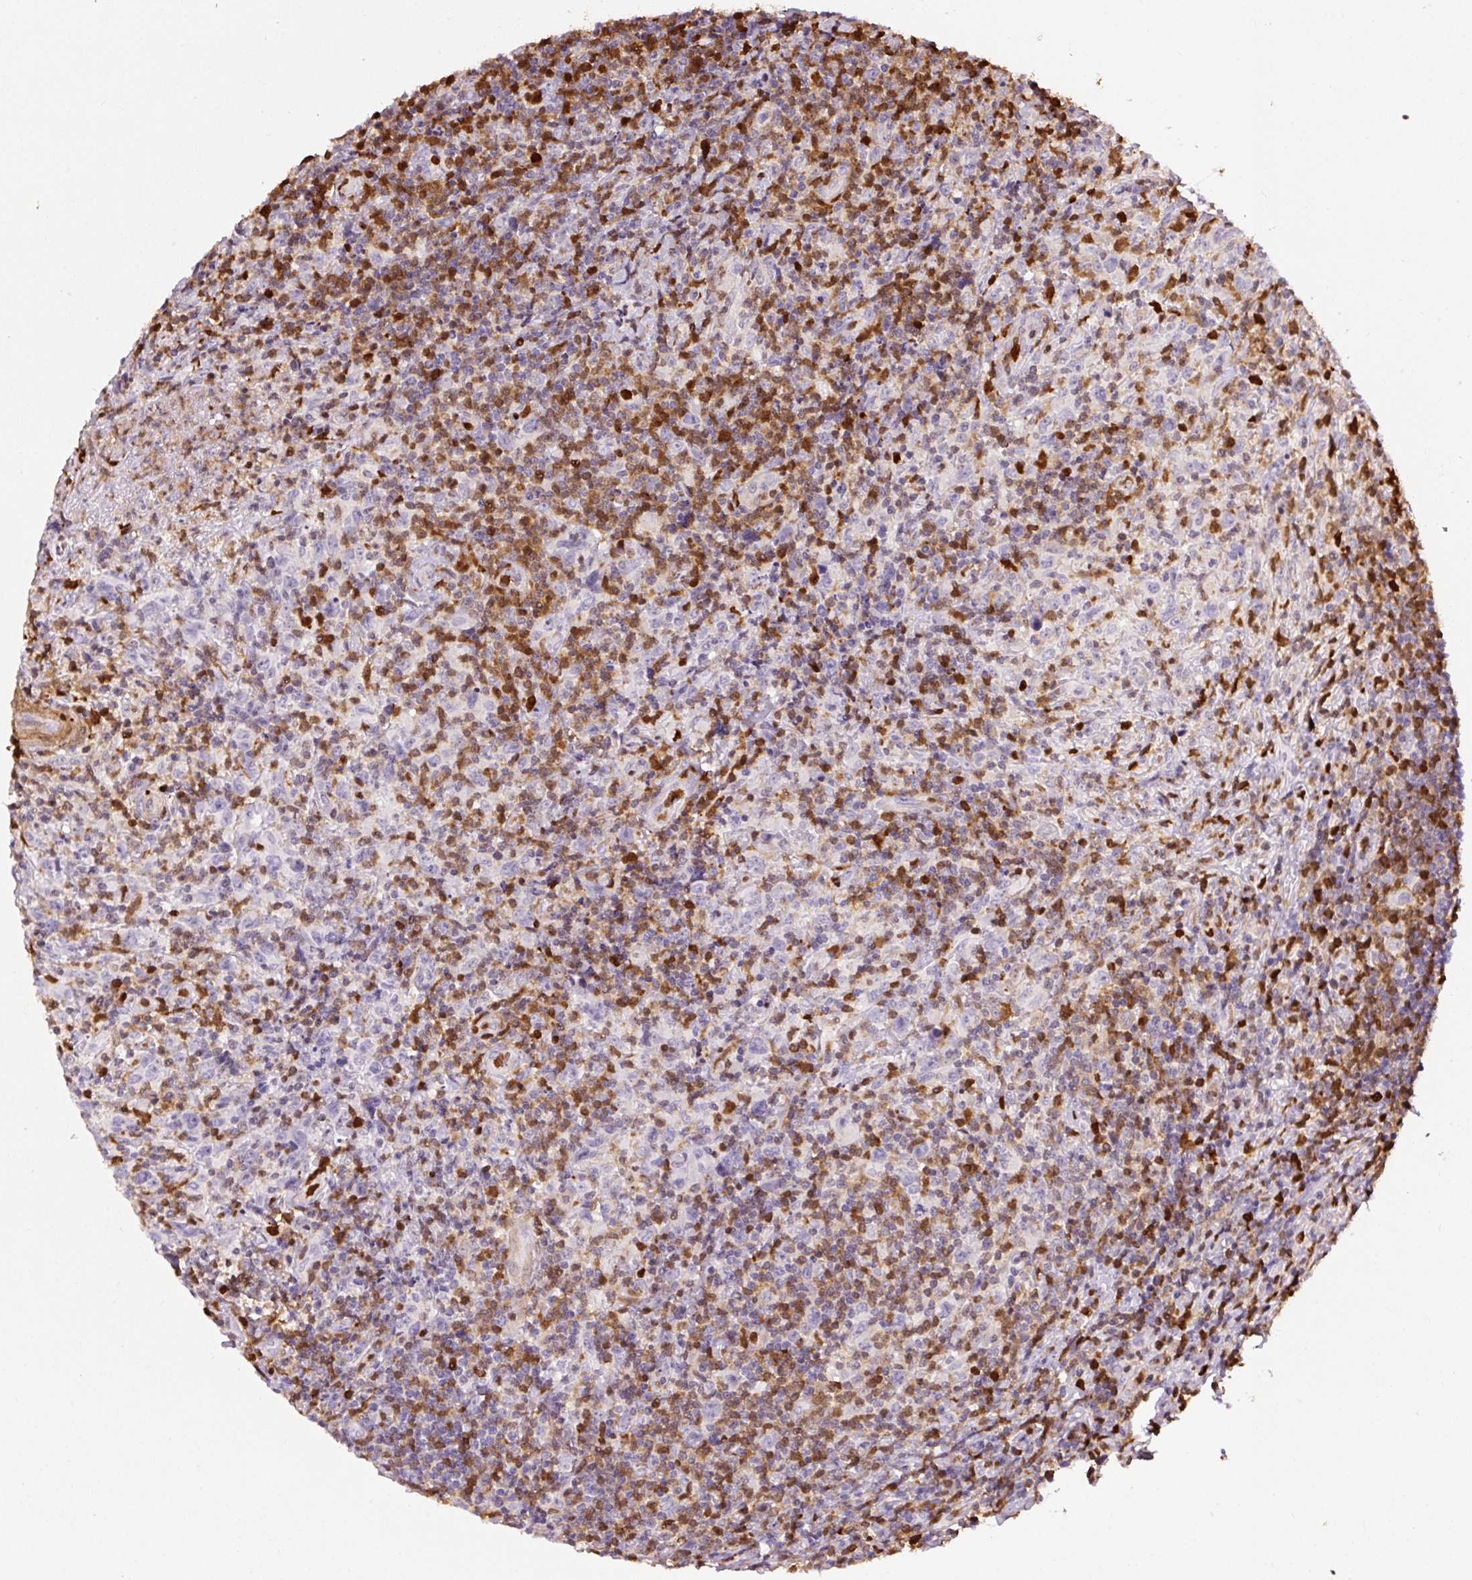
{"staining": {"intensity": "negative", "quantity": "none", "location": "none"}, "tissue": "lymphoma", "cell_type": "Tumor cells", "image_type": "cancer", "snomed": [{"axis": "morphology", "description": "Hodgkin's disease, NOS"}, {"axis": "topography", "description": "Lymph node"}], "caption": "Histopathology image shows no protein expression in tumor cells of Hodgkin's disease tissue.", "gene": "S100A4", "patient": {"sex": "female", "age": 18}}